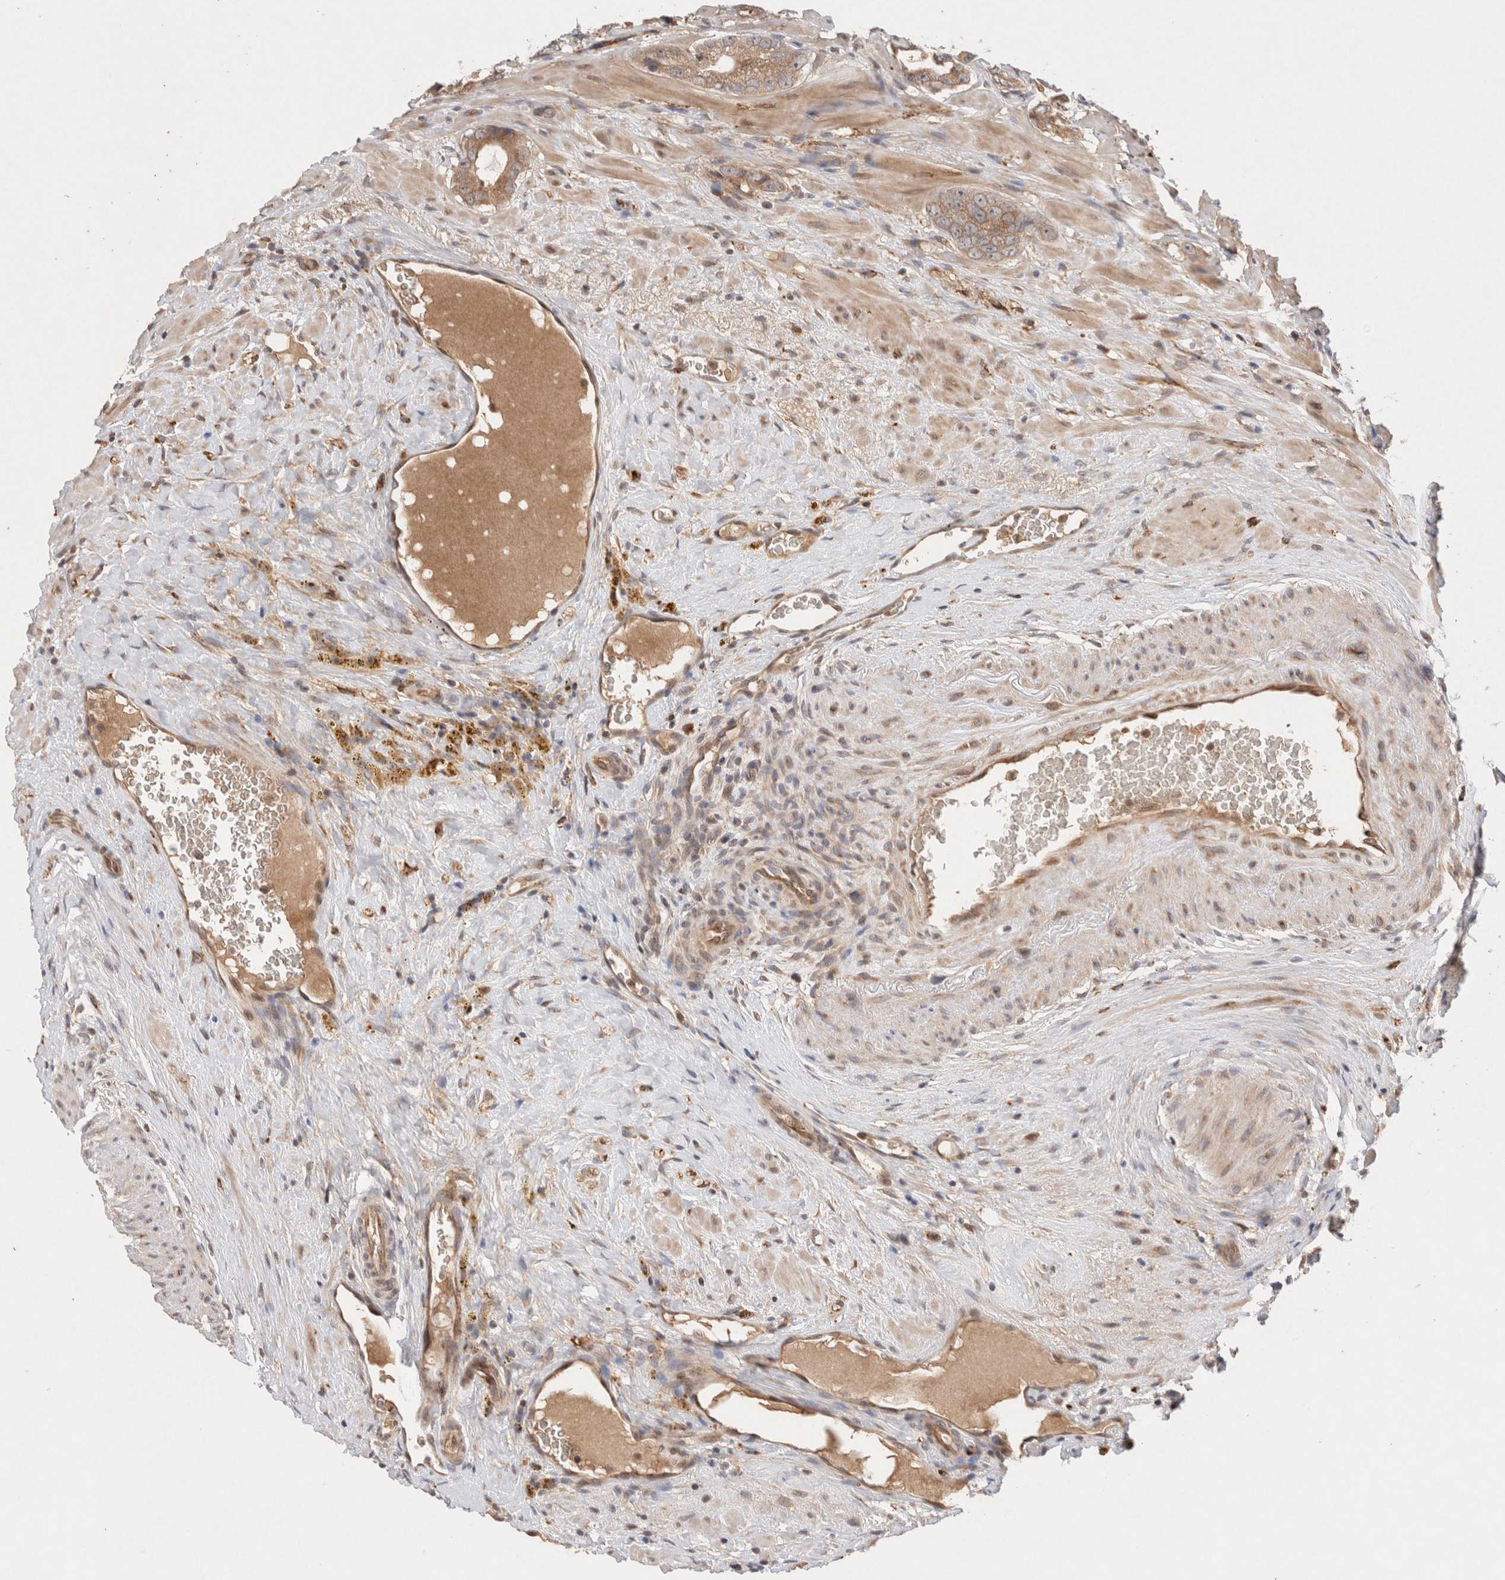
{"staining": {"intensity": "moderate", "quantity": ">75%", "location": "cytoplasmic/membranous"}, "tissue": "prostate cancer", "cell_type": "Tumor cells", "image_type": "cancer", "snomed": [{"axis": "morphology", "description": "Adenocarcinoma, High grade"}, {"axis": "topography", "description": "Prostate"}], "caption": "The image exhibits staining of prostate high-grade adenocarcinoma, revealing moderate cytoplasmic/membranous protein positivity (brown color) within tumor cells.", "gene": "KLHL20", "patient": {"sex": "male", "age": 63}}